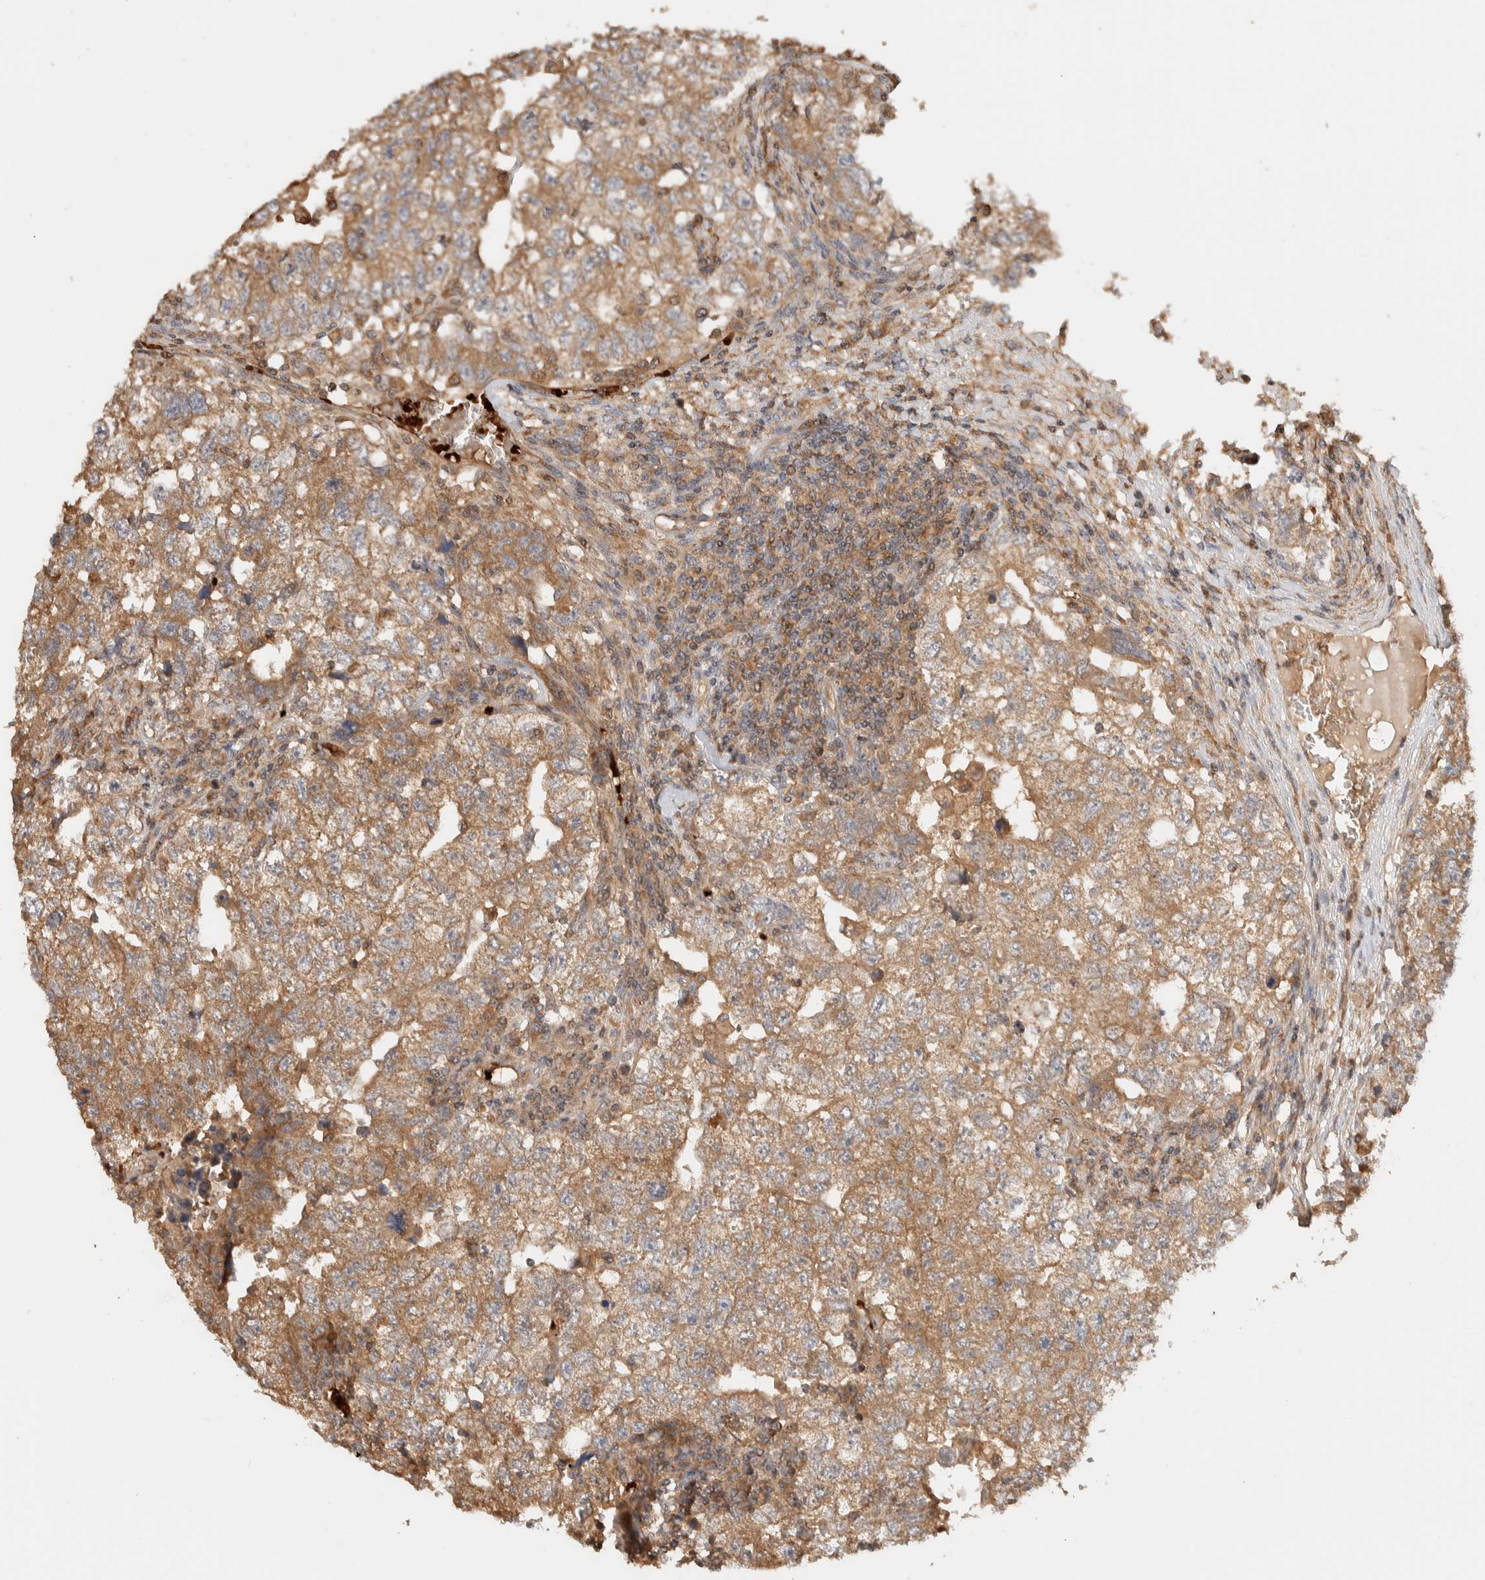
{"staining": {"intensity": "moderate", "quantity": ">75%", "location": "cytoplasmic/membranous"}, "tissue": "testis cancer", "cell_type": "Tumor cells", "image_type": "cancer", "snomed": [{"axis": "morphology", "description": "Carcinoma, Embryonal, NOS"}, {"axis": "topography", "description": "Testis"}], "caption": "This histopathology image exhibits testis cancer (embryonal carcinoma) stained with IHC to label a protein in brown. The cytoplasmic/membranous of tumor cells show moderate positivity for the protein. Nuclei are counter-stained blue.", "gene": "TTI2", "patient": {"sex": "male", "age": 36}}